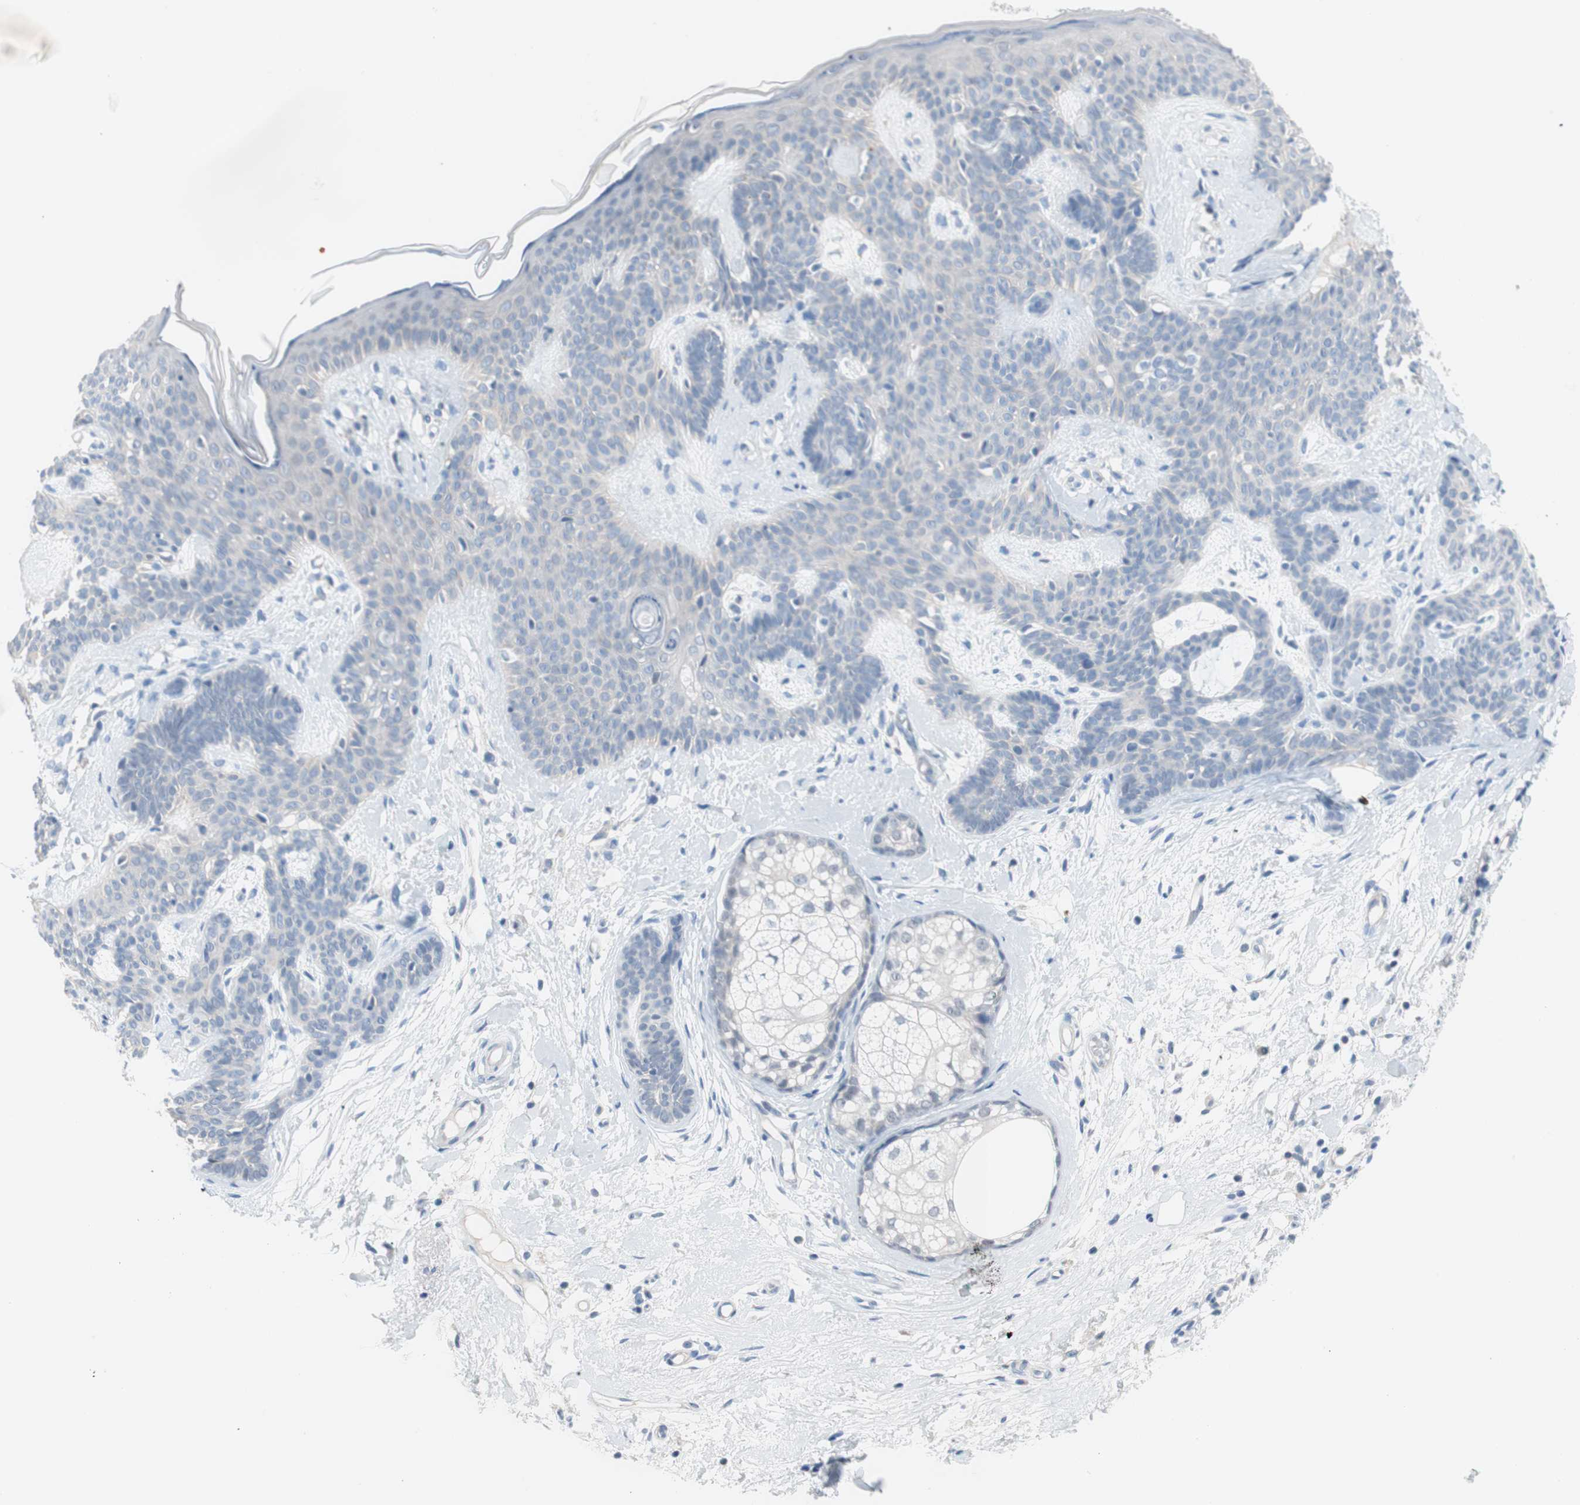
{"staining": {"intensity": "negative", "quantity": "none", "location": "none"}, "tissue": "skin cancer", "cell_type": "Tumor cells", "image_type": "cancer", "snomed": [{"axis": "morphology", "description": "Developmental malformation"}, {"axis": "morphology", "description": "Basal cell carcinoma"}, {"axis": "topography", "description": "Skin"}], "caption": "Immunohistochemical staining of basal cell carcinoma (skin) demonstrates no significant expression in tumor cells.", "gene": "VIL1", "patient": {"sex": "female", "age": 62}}